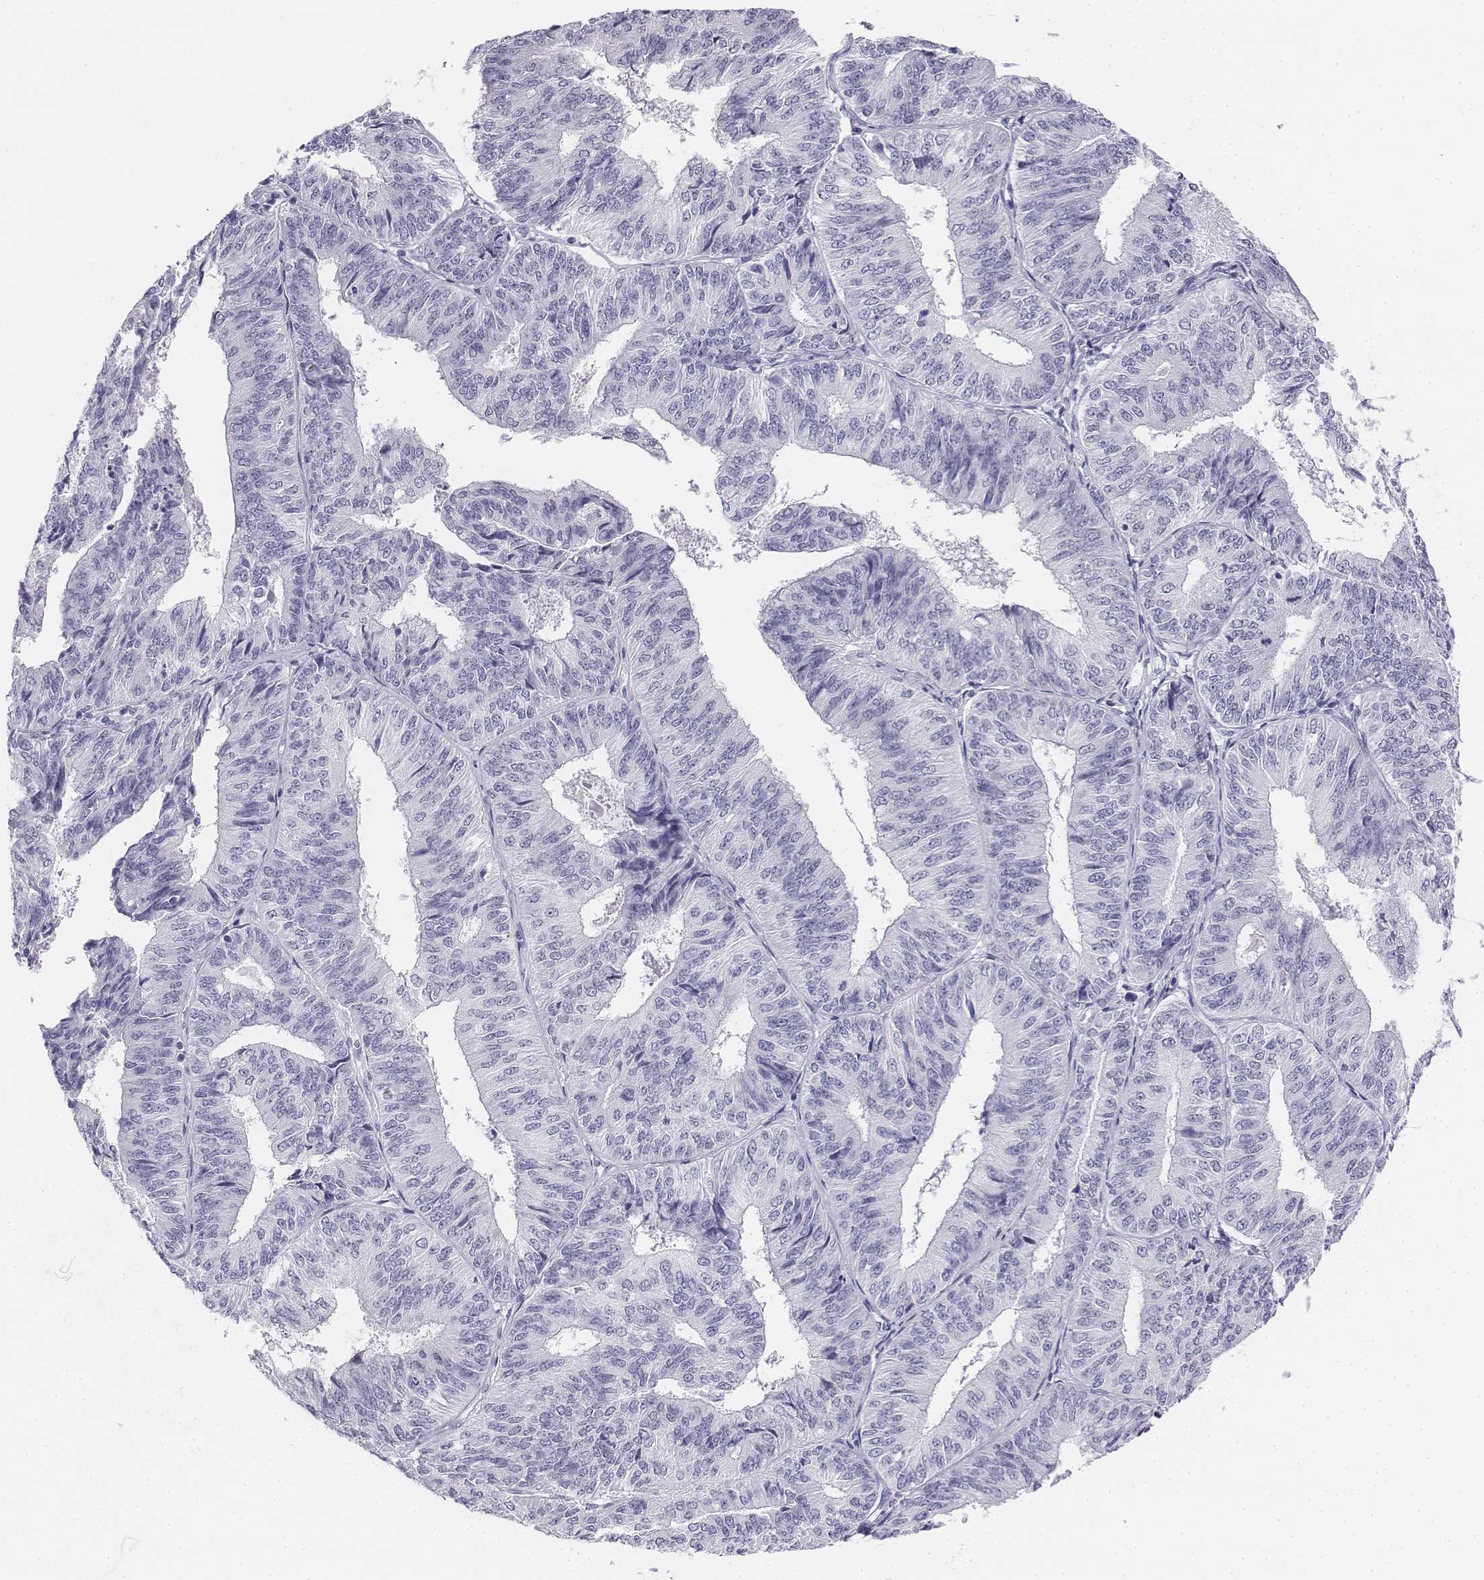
{"staining": {"intensity": "negative", "quantity": "none", "location": "none"}, "tissue": "endometrial cancer", "cell_type": "Tumor cells", "image_type": "cancer", "snomed": [{"axis": "morphology", "description": "Adenocarcinoma, NOS"}, {"axis": "topography", "description": "Endometrium"}], "caption": "Tumor cells are negative for protein expression in human endometrial cancer. The staining is performed using DAB brown chromogen with nuclei counter-stained in using hematoxylin.", "gene": "UCN2", "patient": {"sex": "female", "age": 58}}